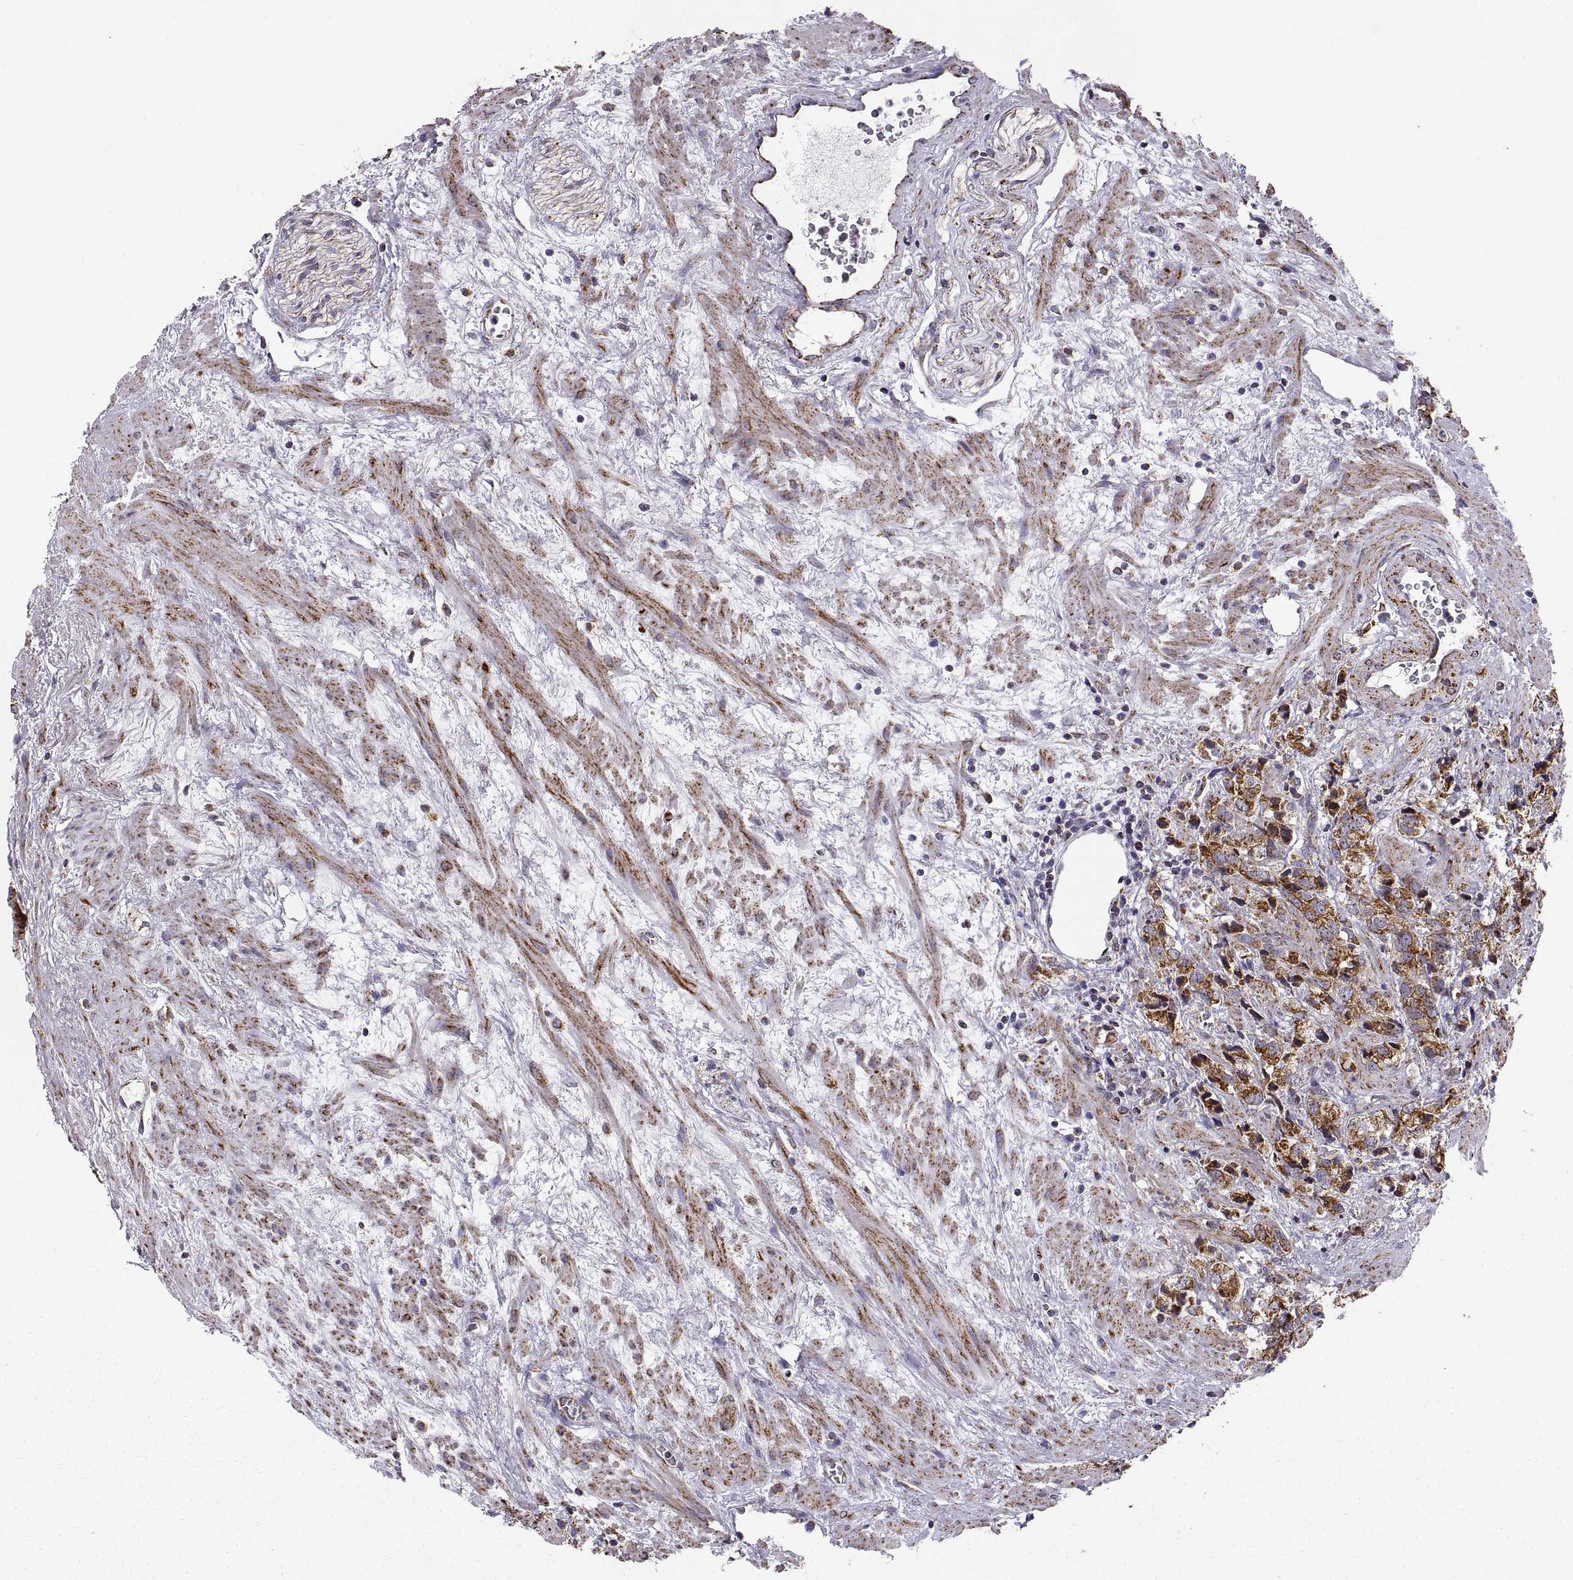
{"staining": {"intensity": "strong", "quantity": ">75%", "location": "cytoplasmic/membranous"}, "tissue": "prostate cancer", "cell_type": "Tumor cells", "image_type": "cancer", "snomed": [{"axis": "morphology", "description": "Adenocarcinoma, NOS"}, {"axis": "topography", "description": "Prostate and seminal vesicle, NOS"}], "caption": "About >75% of tumor cells in human adenocarcinoma (prostate) display strong cytoplasmic/membranous protein expression as visualized by brown immunohistochemical staining.", "gene": "ARSD", "patient": {"sex": "male", "age": 63}}